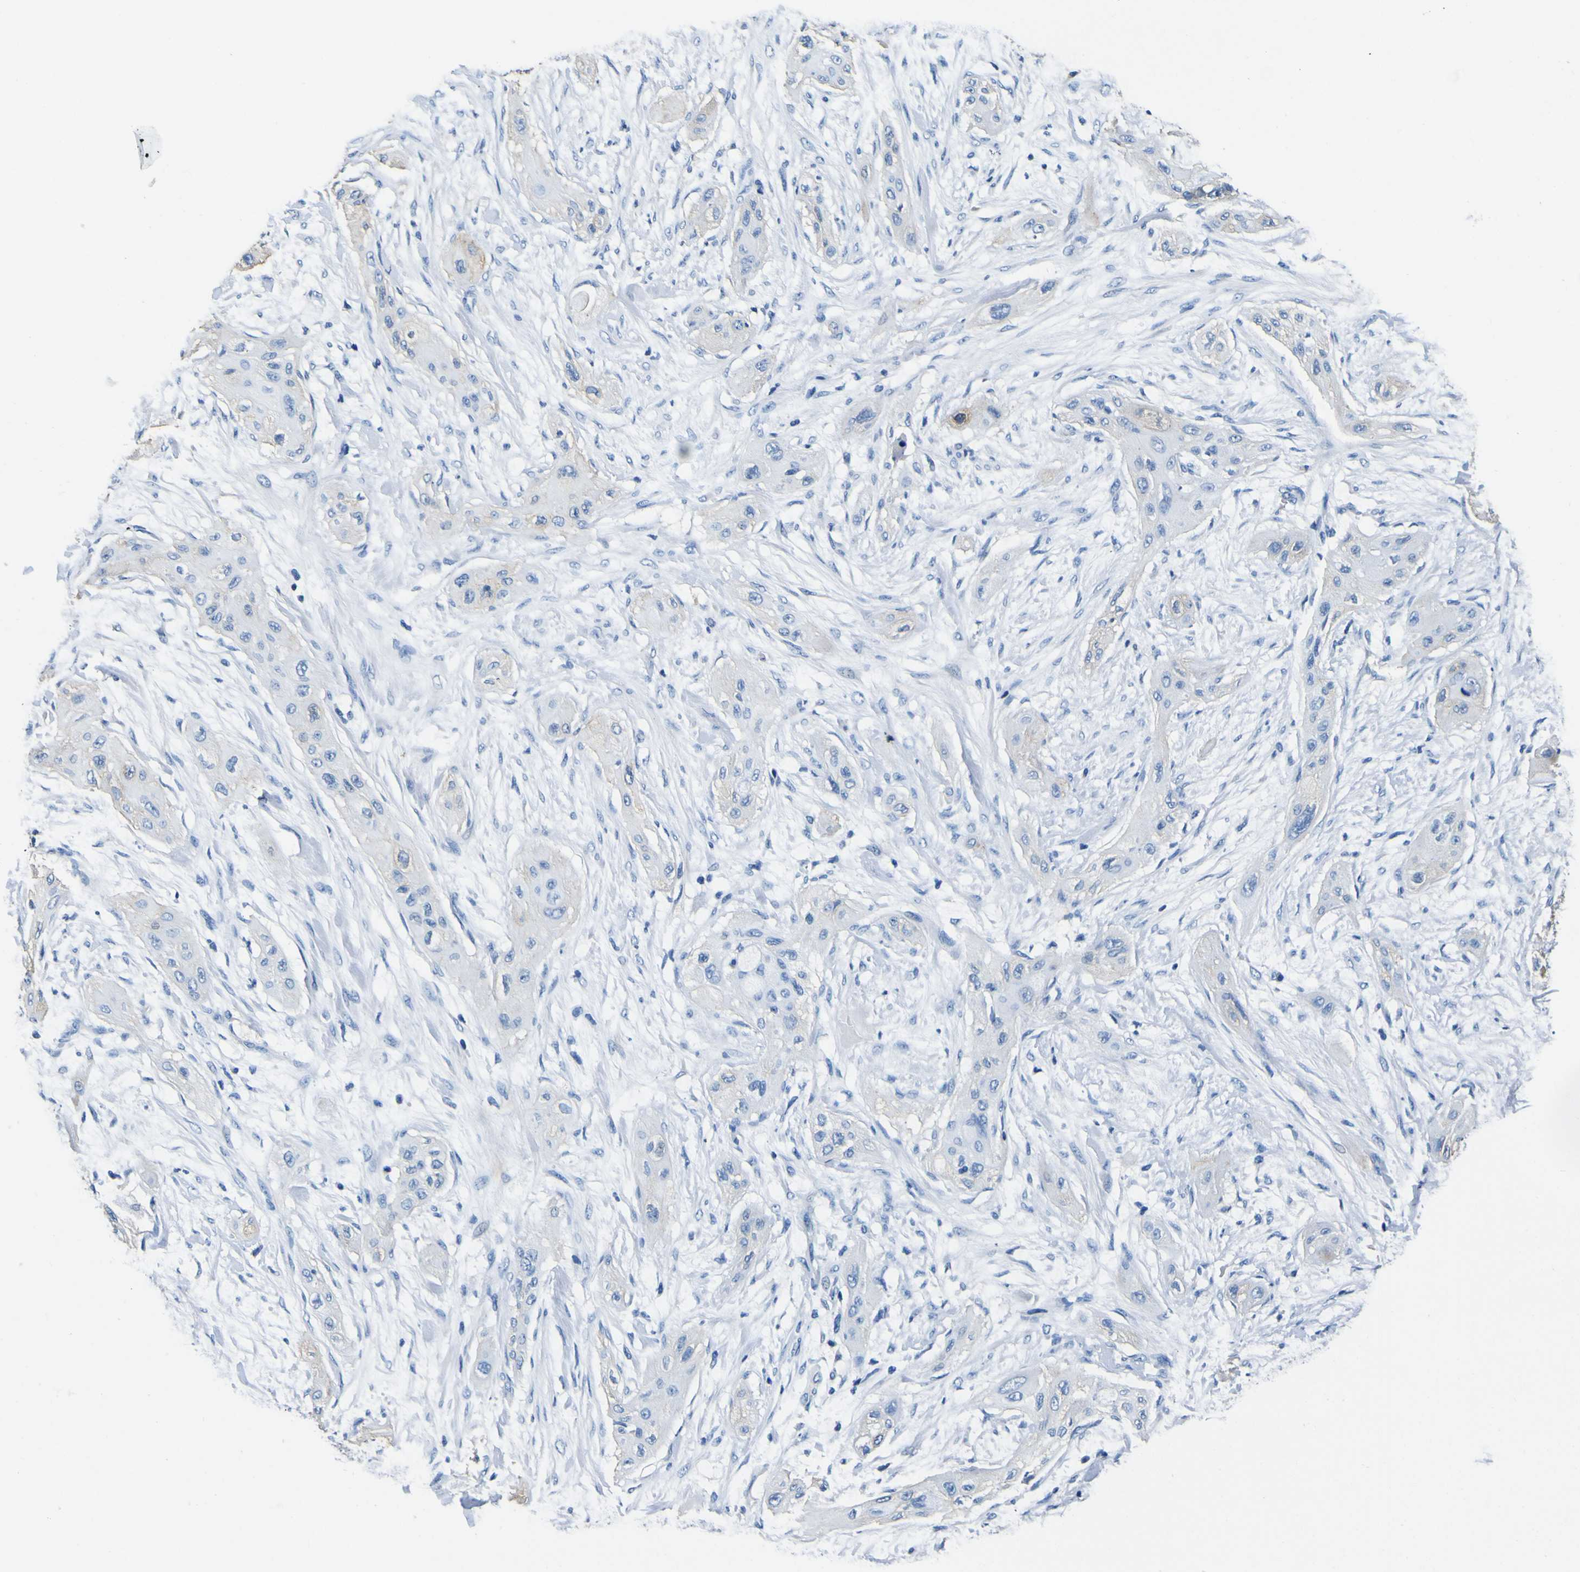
{"staining": {"intensity": "weak", "quantity": "<25%", "location": "cytoplasmic/membranous"}, "tissue": "lung cancer", "cell_type": "Tumor cells", "image_type": "cancer", "snomed": [{"axis": "morphology", "description": "Squamous cell carcinoma, NOS"}, {"axis": "topography", "description": "Lung"}], "caption": "Tumor cells show no significant positivity in lung cancer (squamous cell carcinoma).", "gene": "TUBA1B", "patient": {"sex": "female", "age": 47}}